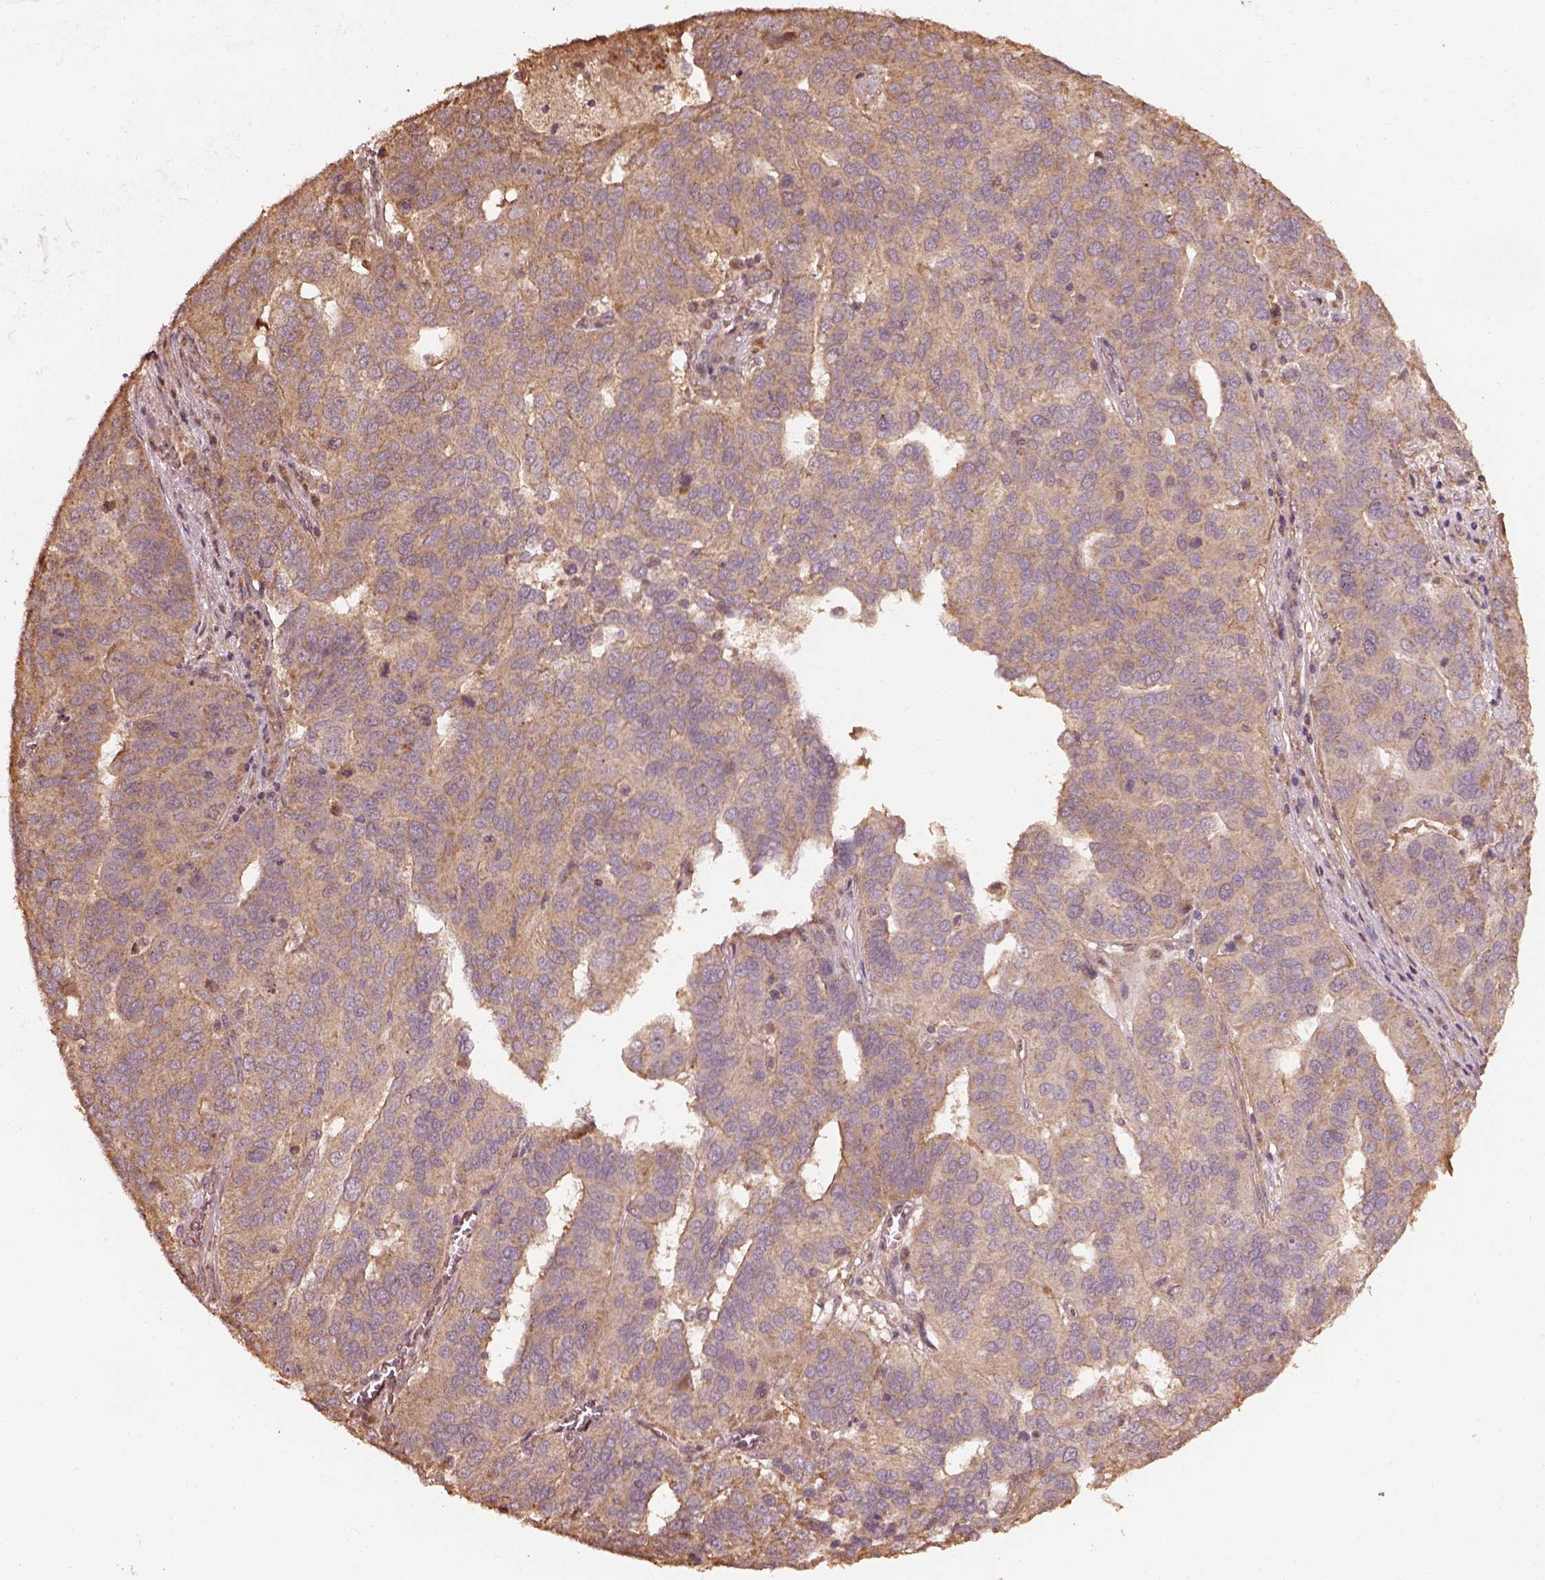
{"staining": {"intensity": "moderate", "quantity": ">75%", "location": "cytoplasmic/membranous"}, "tissue": "ovarian cancer", "cell_type": "Tumor cells", "image_type": "cancer", "snomed": [{"axis": "morphology", "description": "Carcinoma, endometroid"}, {"axis": "topography", "description": "Soft tissue"}, {"axis": "topography", "description": "Ovary"}], "caption": "Protein staining reveals moderate cytoplasmic/membranous staining in approximately >75% of tumor cells in ovarian cancer (endometroid carcinoma).", "gene": "METTL4", "patient": {"sex": "female", "age": 52}}